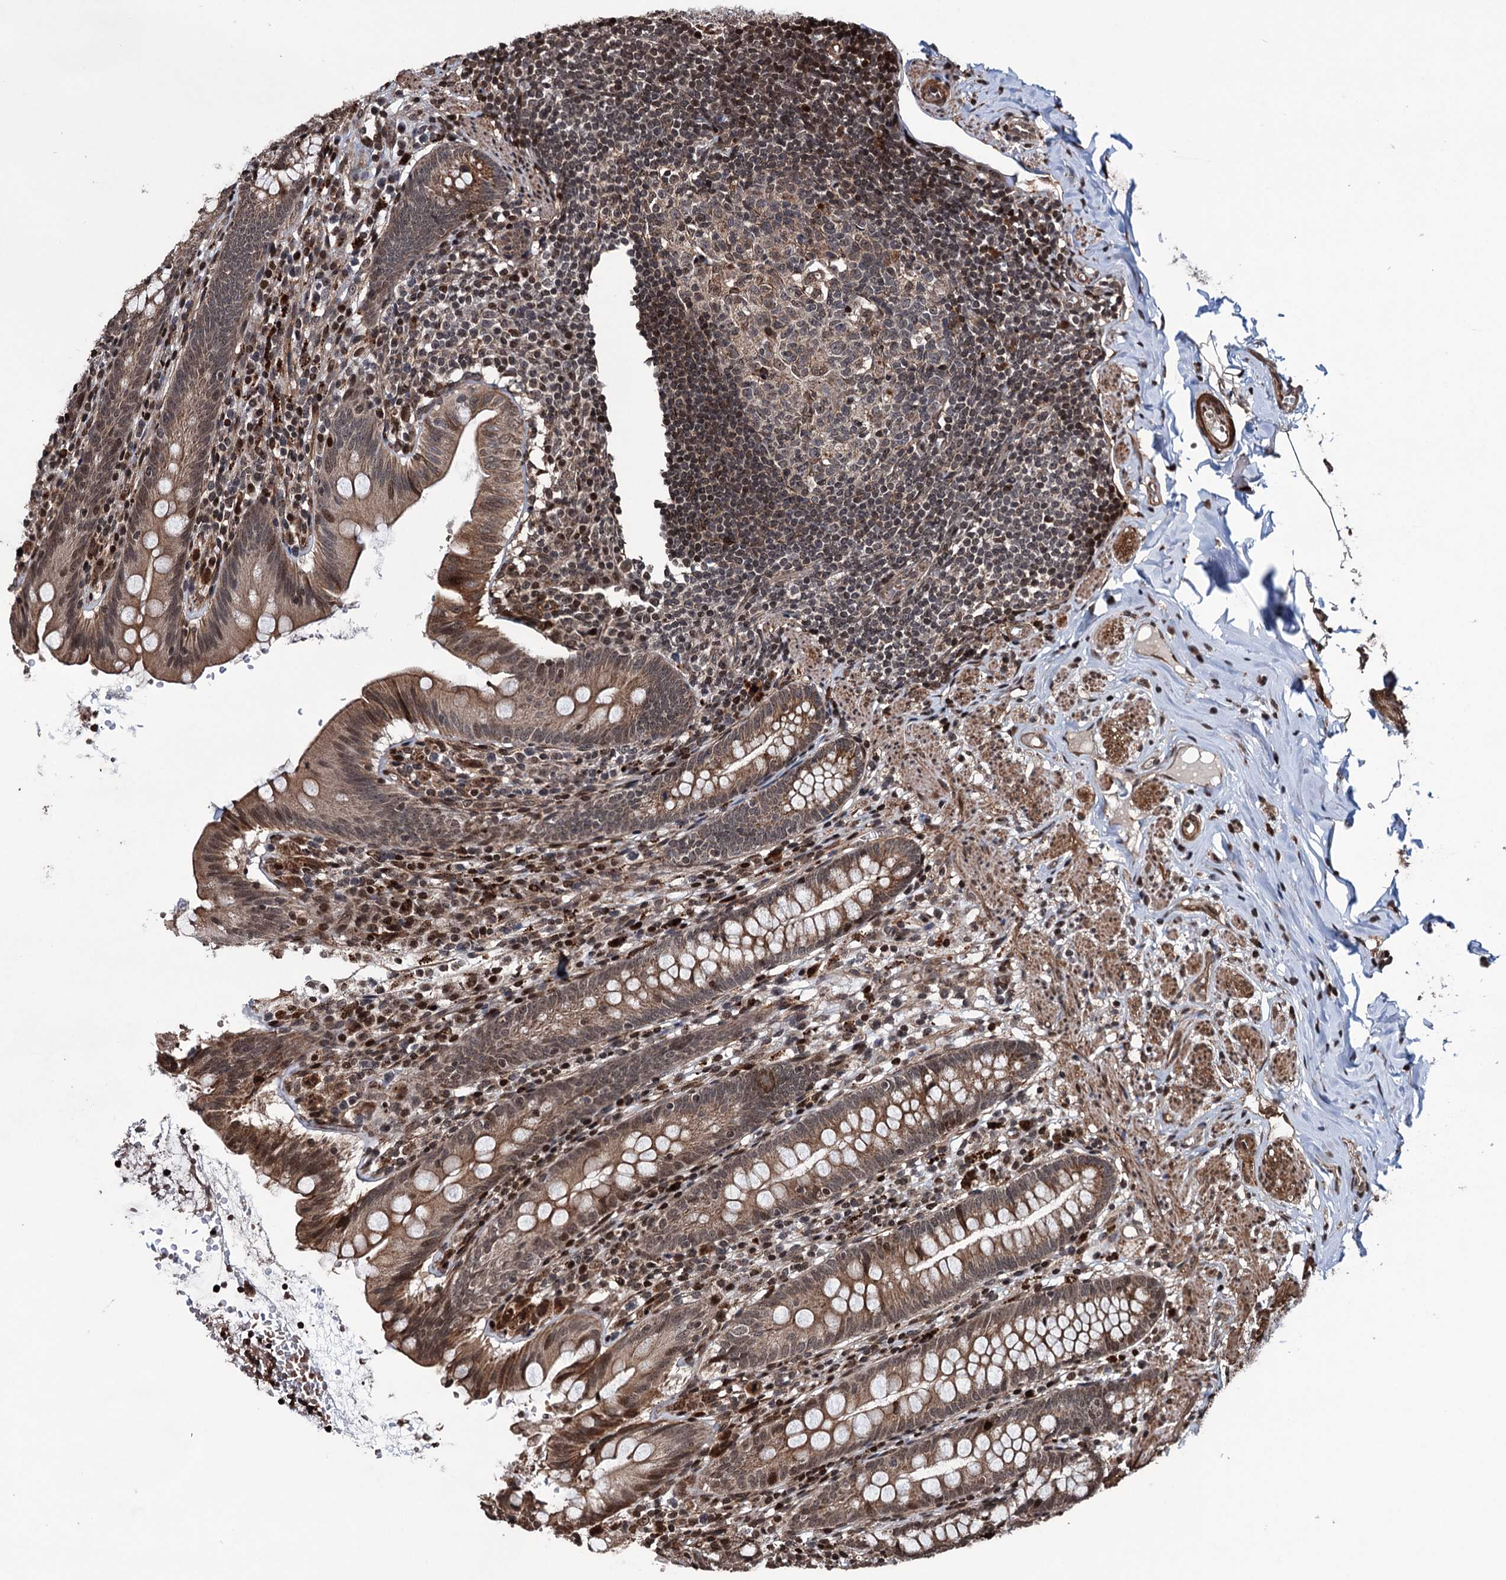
{"staining": {"intensity": "moderate", "quantity": ">75%", "location": "cytoplasmic/membranous,nuclear"}, "tissue": "appendix", "cell_type": "Glandular cells", "image_type": "normal", "snomed": [{"axis": "morphology", "description": "Normal tissue, NOS"}, {"axis": "topography", "description": "Appendix"}], "caption": "This image displays immunohistochemistry staining of unremarkable human appendix, with medium moderate cytoplasmic/membranous,nuclear expression in about >75% of glandular cells.", "gene": "EYA4", "patient": {"sex": "male", "age": 55}}